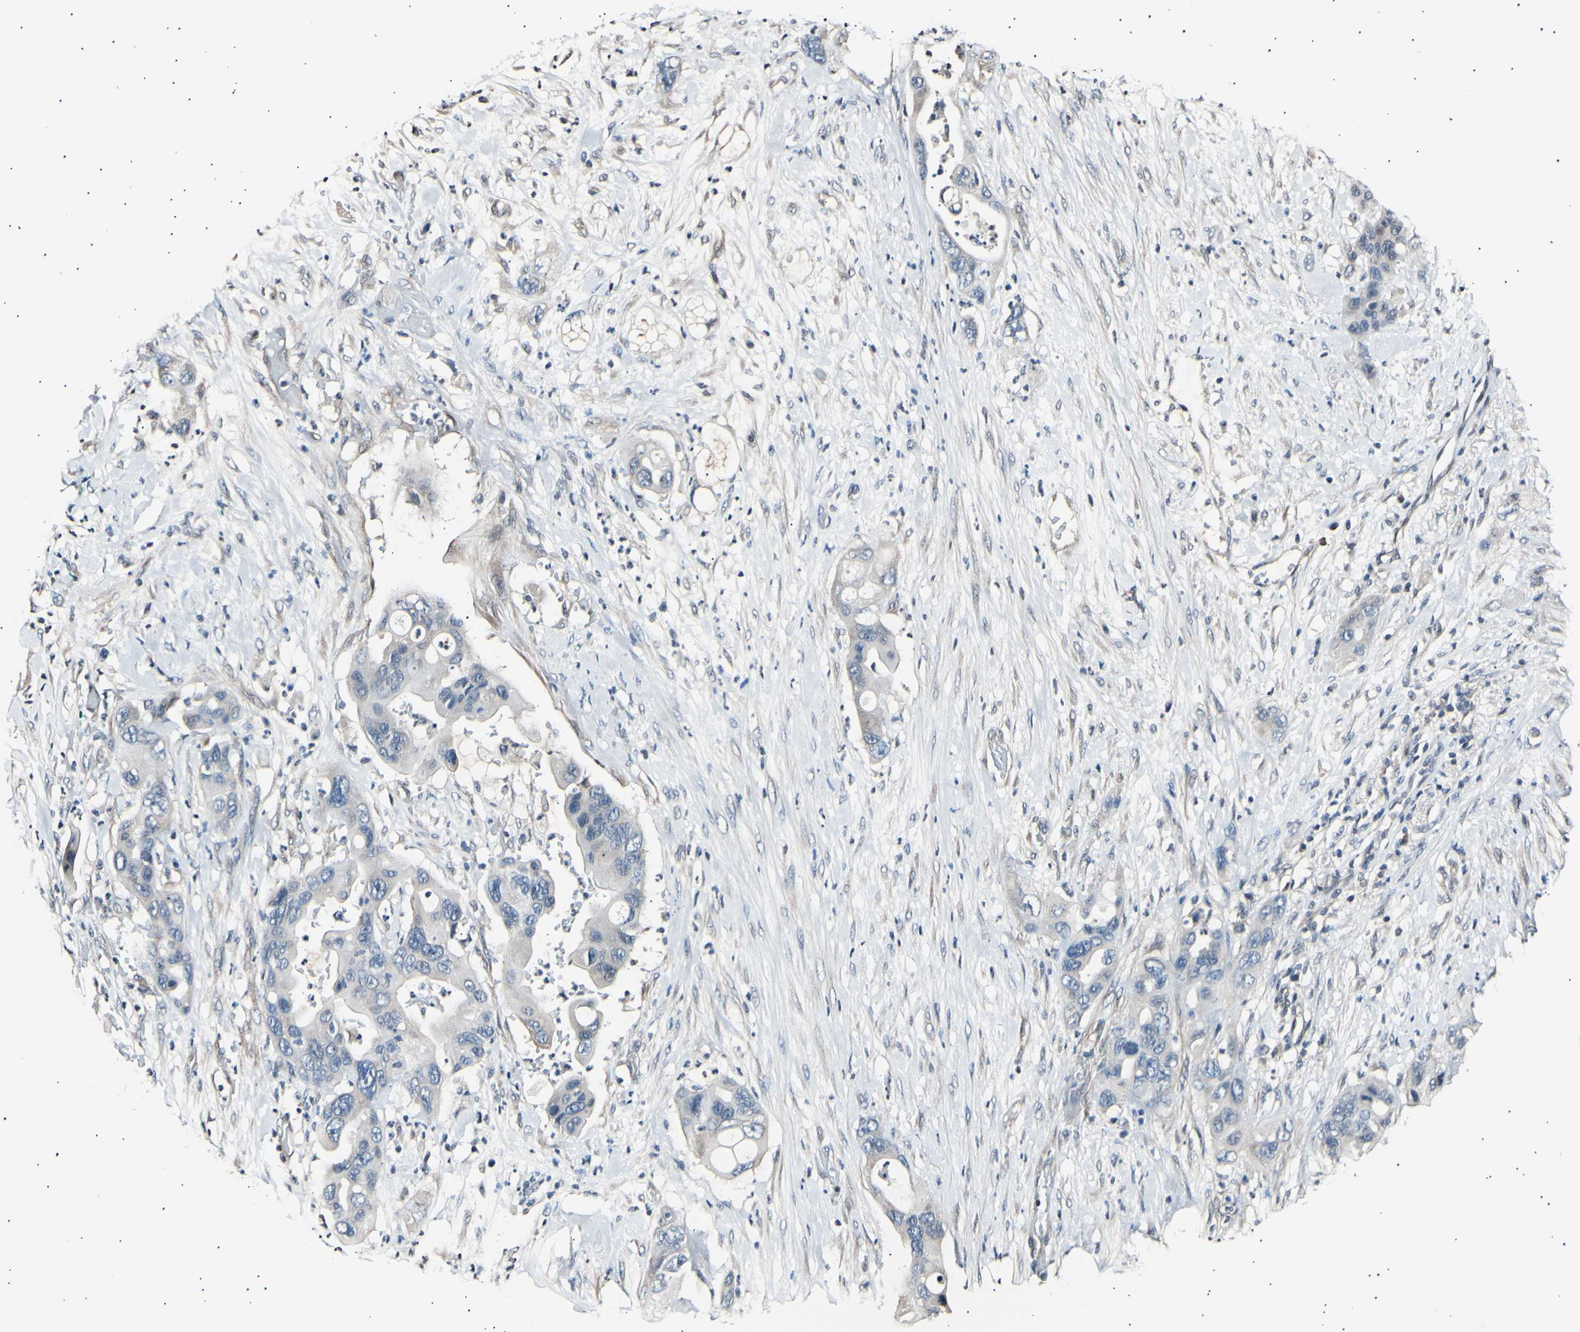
{"staining": {"intensity": "negative", "quantity": "none", "location": "none"}, "tissue": "pancreatic cancer", "cell_type": "Tumor cells", "image_type": "cancer", "snomed": [{"axis": "morphology", "description": "Adenocarcinoma, NOS"}, {"axis": "topography", "description": "Pancreas"}], "caption": "A photomicrograph of adenocarcinoma (pancreatic) stained for a protein displays no brown staining in tumor cells.", "gene": "AK1", "patient": {"sex": "female", "age": 71}}